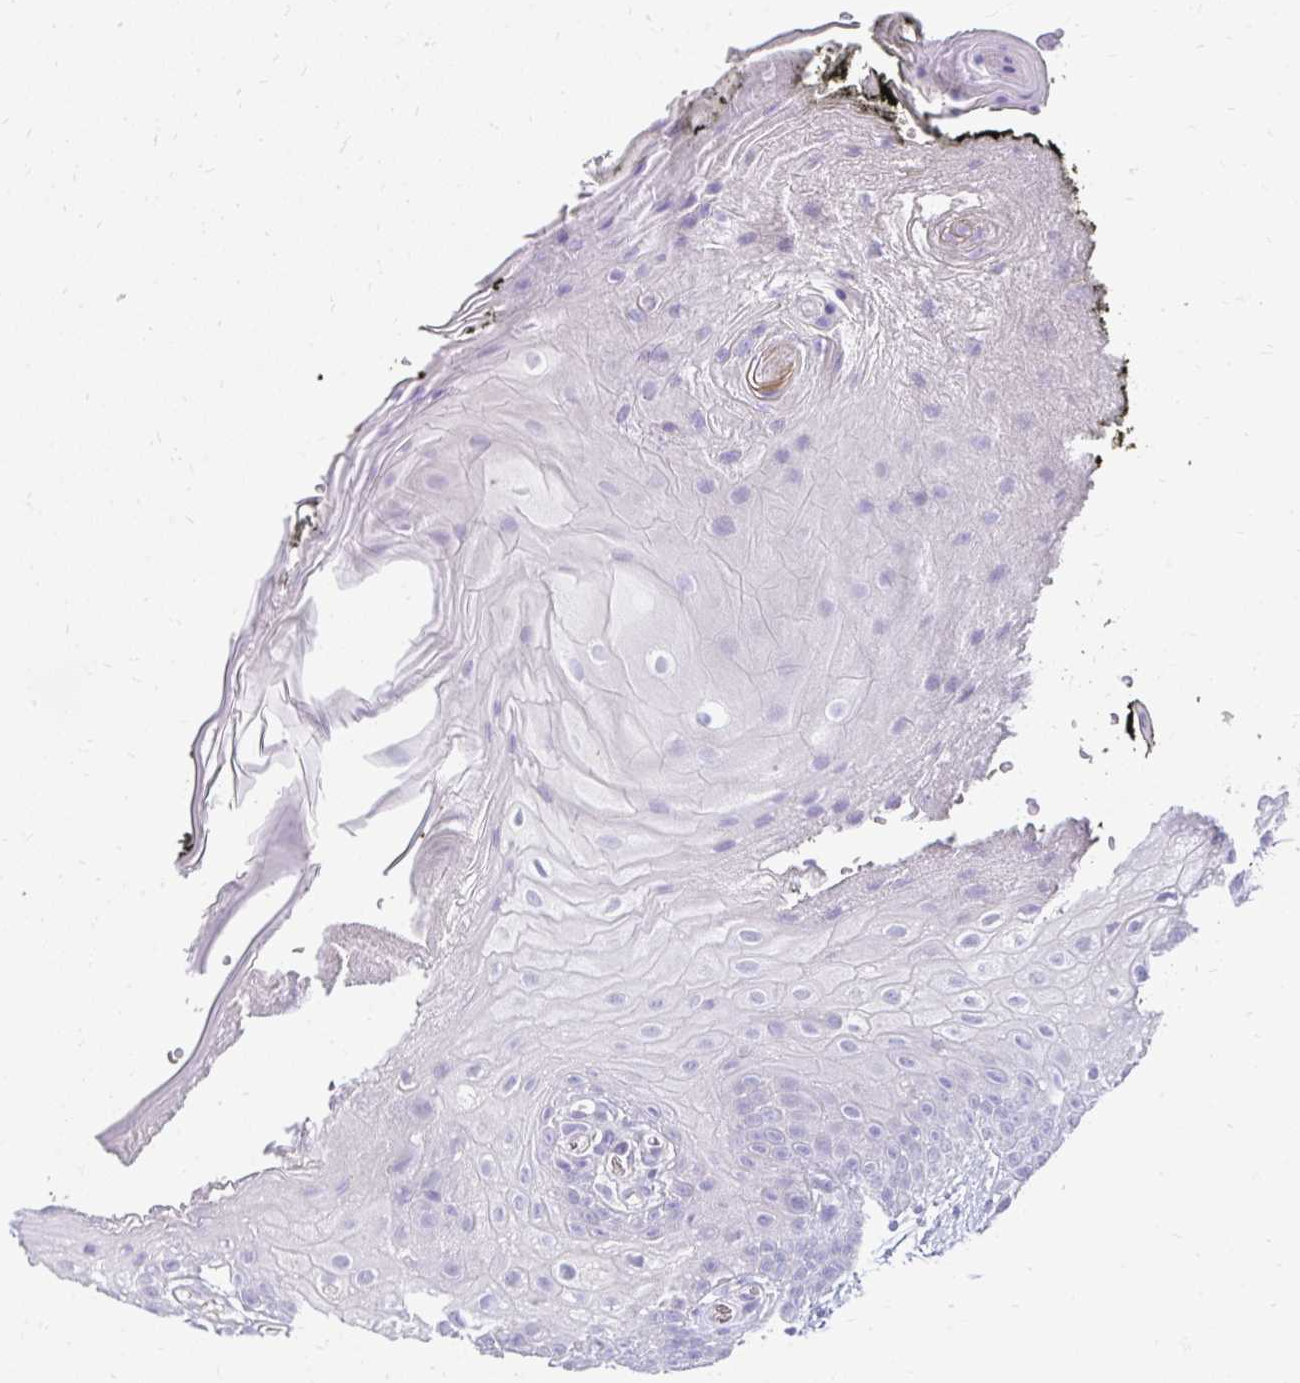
{"staining": {"intensity": "negative", "quantity": "none", "location": "none"}, "tissue": "oral mucosa", "cell_type": "Squamous epithelial cells", "image_type": "normal", "snomed": [{"axis": "morphology", "description": "Normal tissue, NOS"}, {"axis": "morphology", "description": "Squamous cell carcinoma, NOS"}, {"axis": "topography", "description": "Oral tissue"}, {"axis": "topography", "description": "Tounge, NOS"}, {"axis": "topography", "description": "Head-Neck"}], "caption": "Image shows no significant protein expression in squamous epithelial cells of unremarkable oral mucosa. The staining is performed using DAB brown chromogen with nuclei counter-stained in using hematoxylin.", "gene": "LRRC36", "patient": {"sex": "male", "age": 76}}